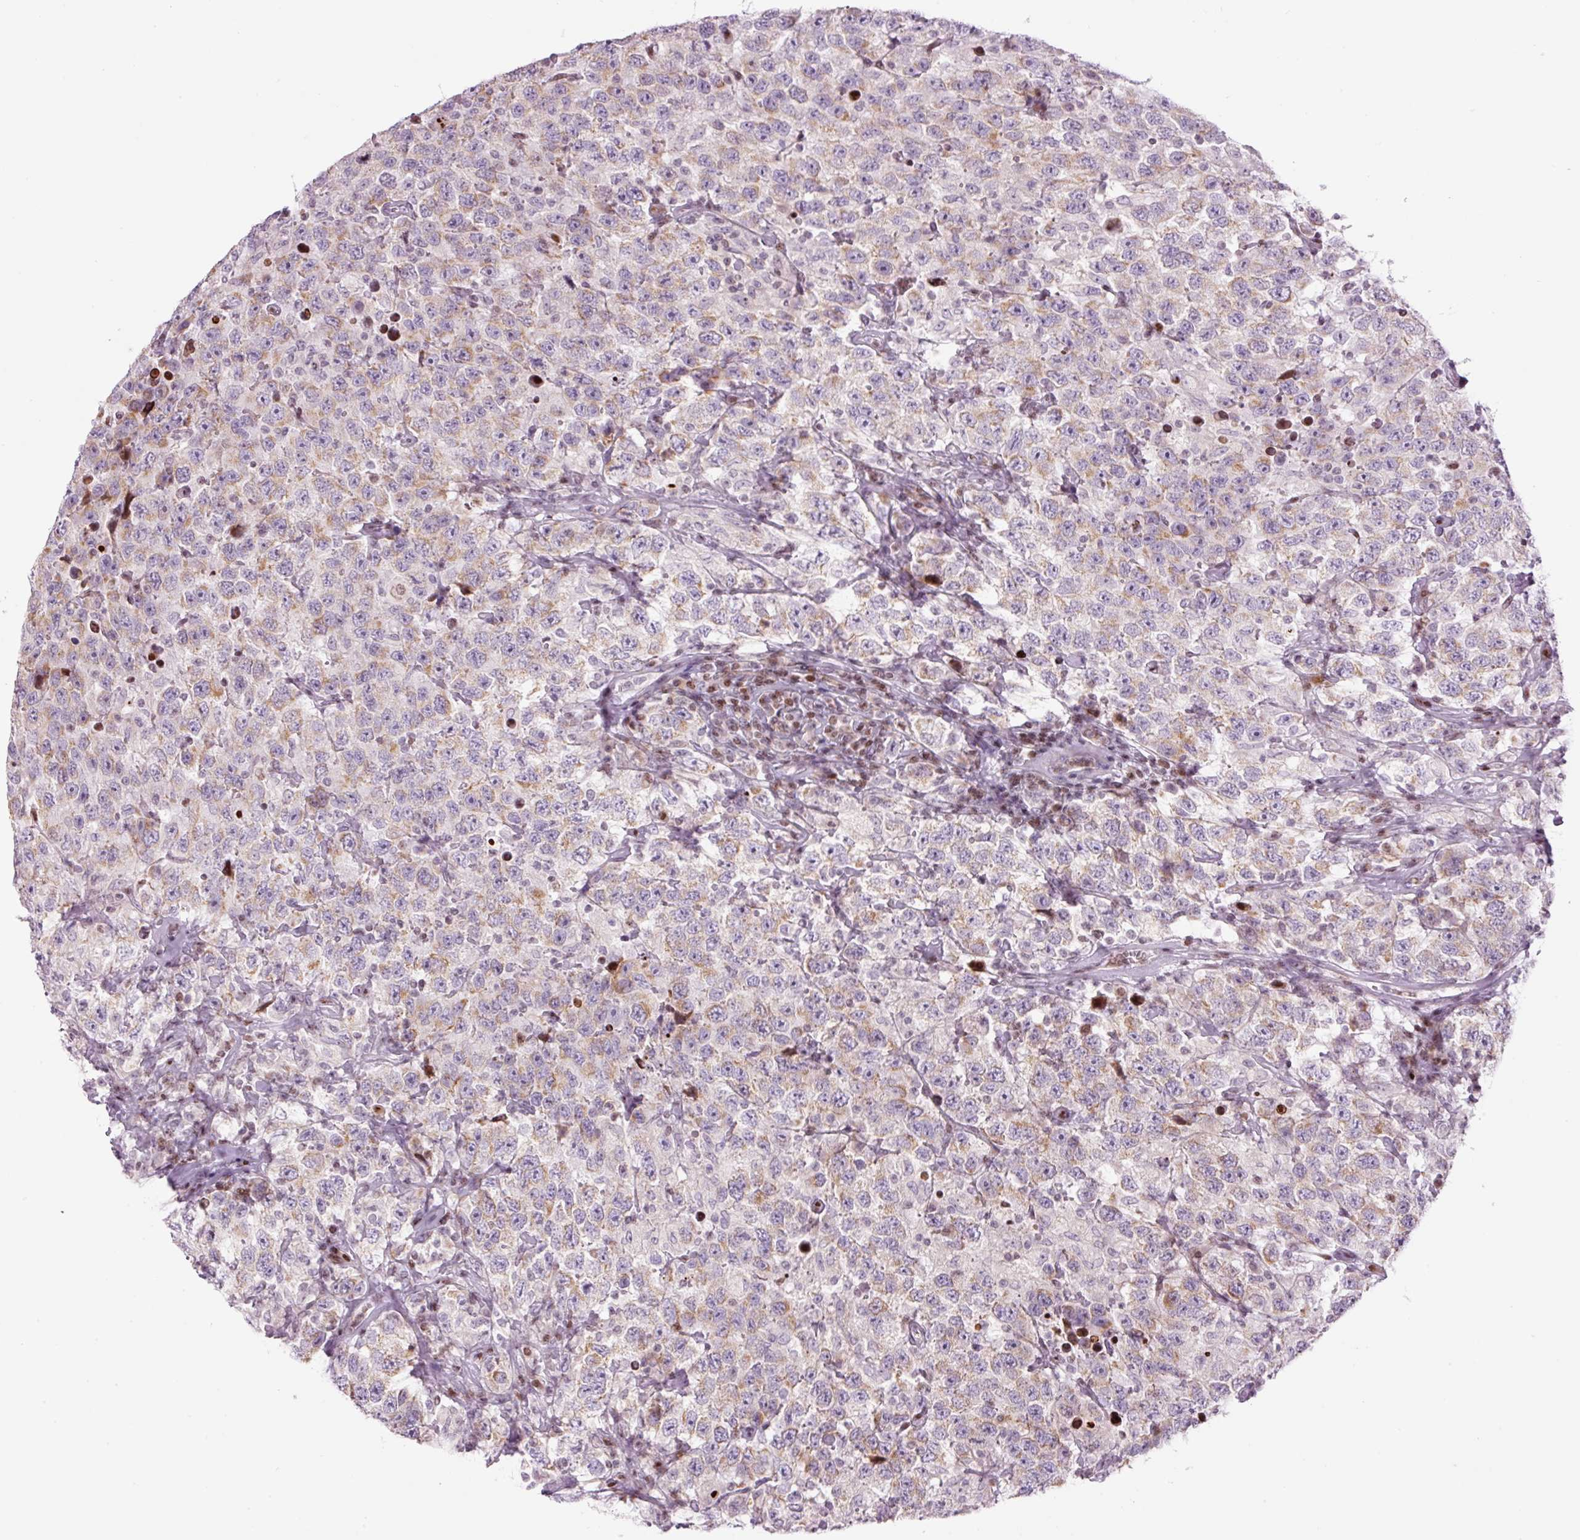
{"staining": {"intensity": "moderate", "quantity": ">75%", "location": "cytoplasmic/membranous"}, "tissue": "testis cancer", "cell_type": "Tumor cells", "image_type": "cancer", "snomed": [{"axis": "morphology", "description": "Seminoma, NOS"}, {"axis": "topography", "description": "Testis"}], "caption": "An image showing moderate cytoplasmic/membranous expression in about >75% of tumor cells in testis cancer (seminoma), as visualized by brown immunohistochemical staining.", "gene": "TMEM177", "patient": {"sex": "male", "age": 41}}